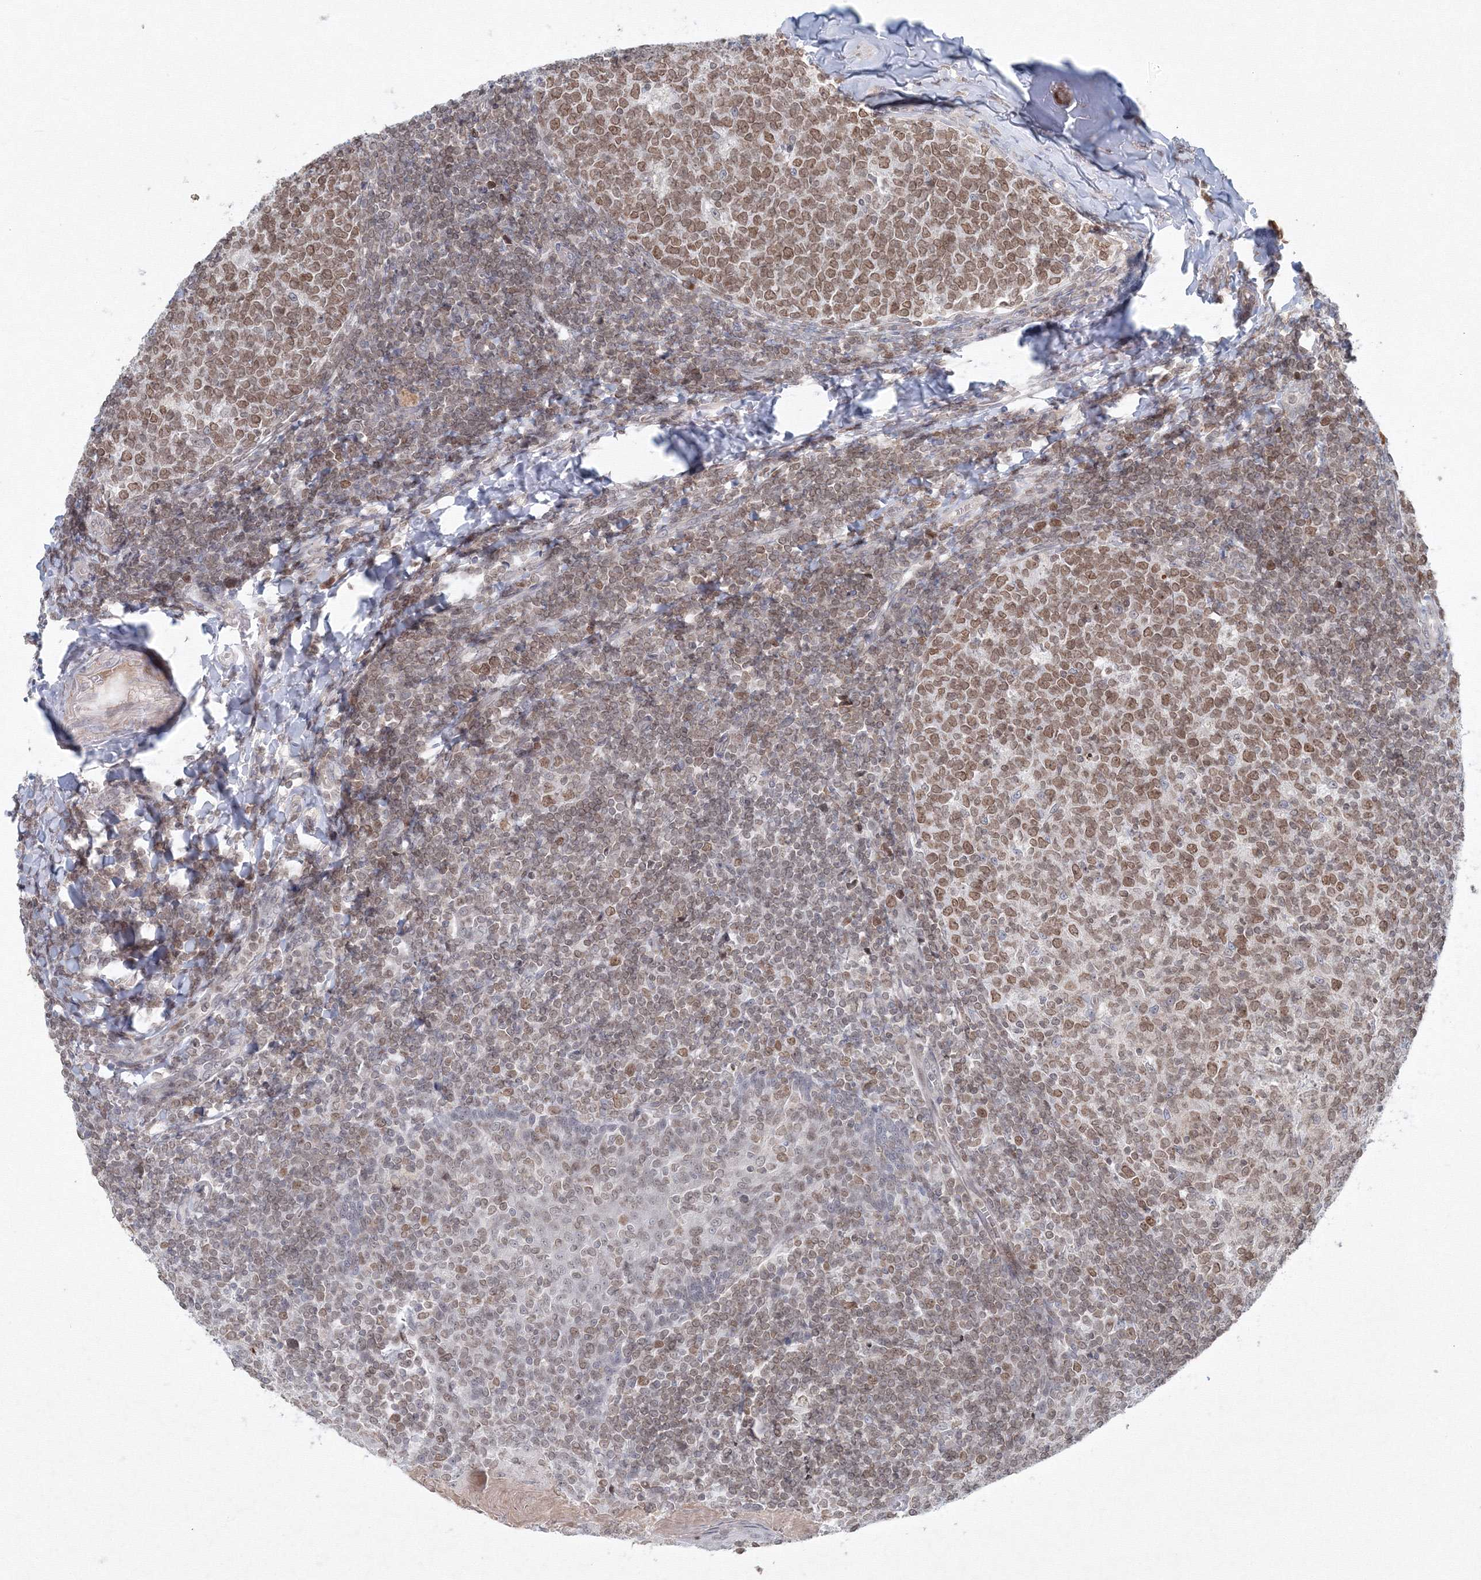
{"staining": {"intensity": "moderate", "quantity": ">75%", "location": "nuclear"}, "tissue": "tonsil", "cell_type": "Germinal center cells", "image_type": "normal", "snomed": [{"axis": "morphology", "description": "Normal tissue, NOS"}, {"axis": "topography", "description": "Tonsil"}], "caption": "Protein expression analysis of unremarkable human tonsil reveals moderate nuclear staining in about >75% of germinal center cells. Using DAB (brown) and hematoxylin (blue) stains, captured at high magnification using brightfield microscopy.", "gene": "KIF4A", "patient": {"sex": "female", "age": 19}}